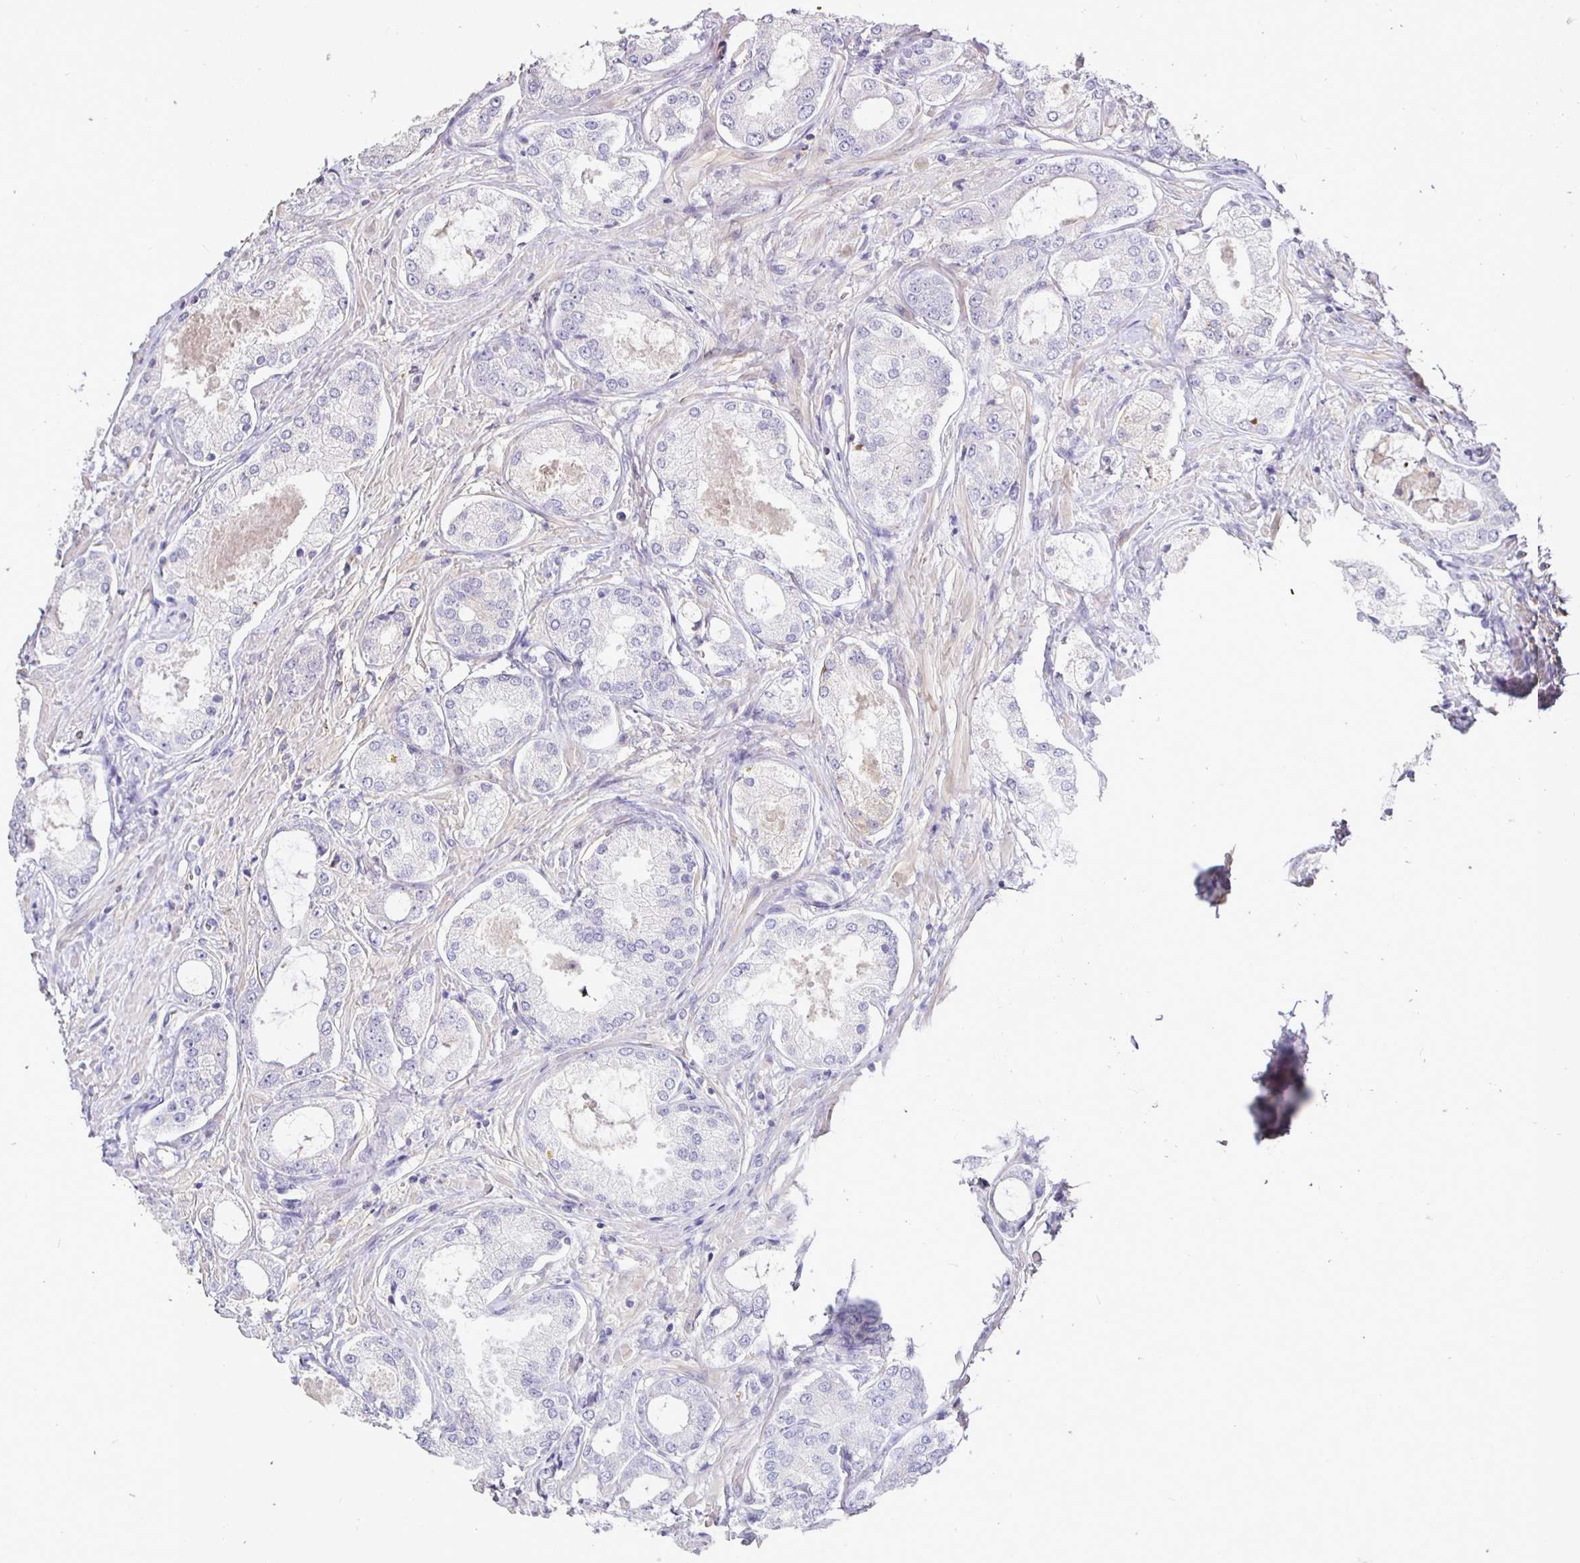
{"staining": {"intensity": "negative", "quantity": "none", "location": "none"}, "tissue": "prostate cancer", "cell_type": "Tumor cells", "image_type": "cancer", "snomed": [{"axis": "morphology", "description": "Adenocarcinoma, Low grade"}, {"axis": "topography", "description": "Prostate"}], "caption": "Image shows no significant protein staining in tumor cells of prostate cancer (low-grade adenocarcinoma).", "gene": "SHISA4", "patient": {"sex": "male", "age": 68}}